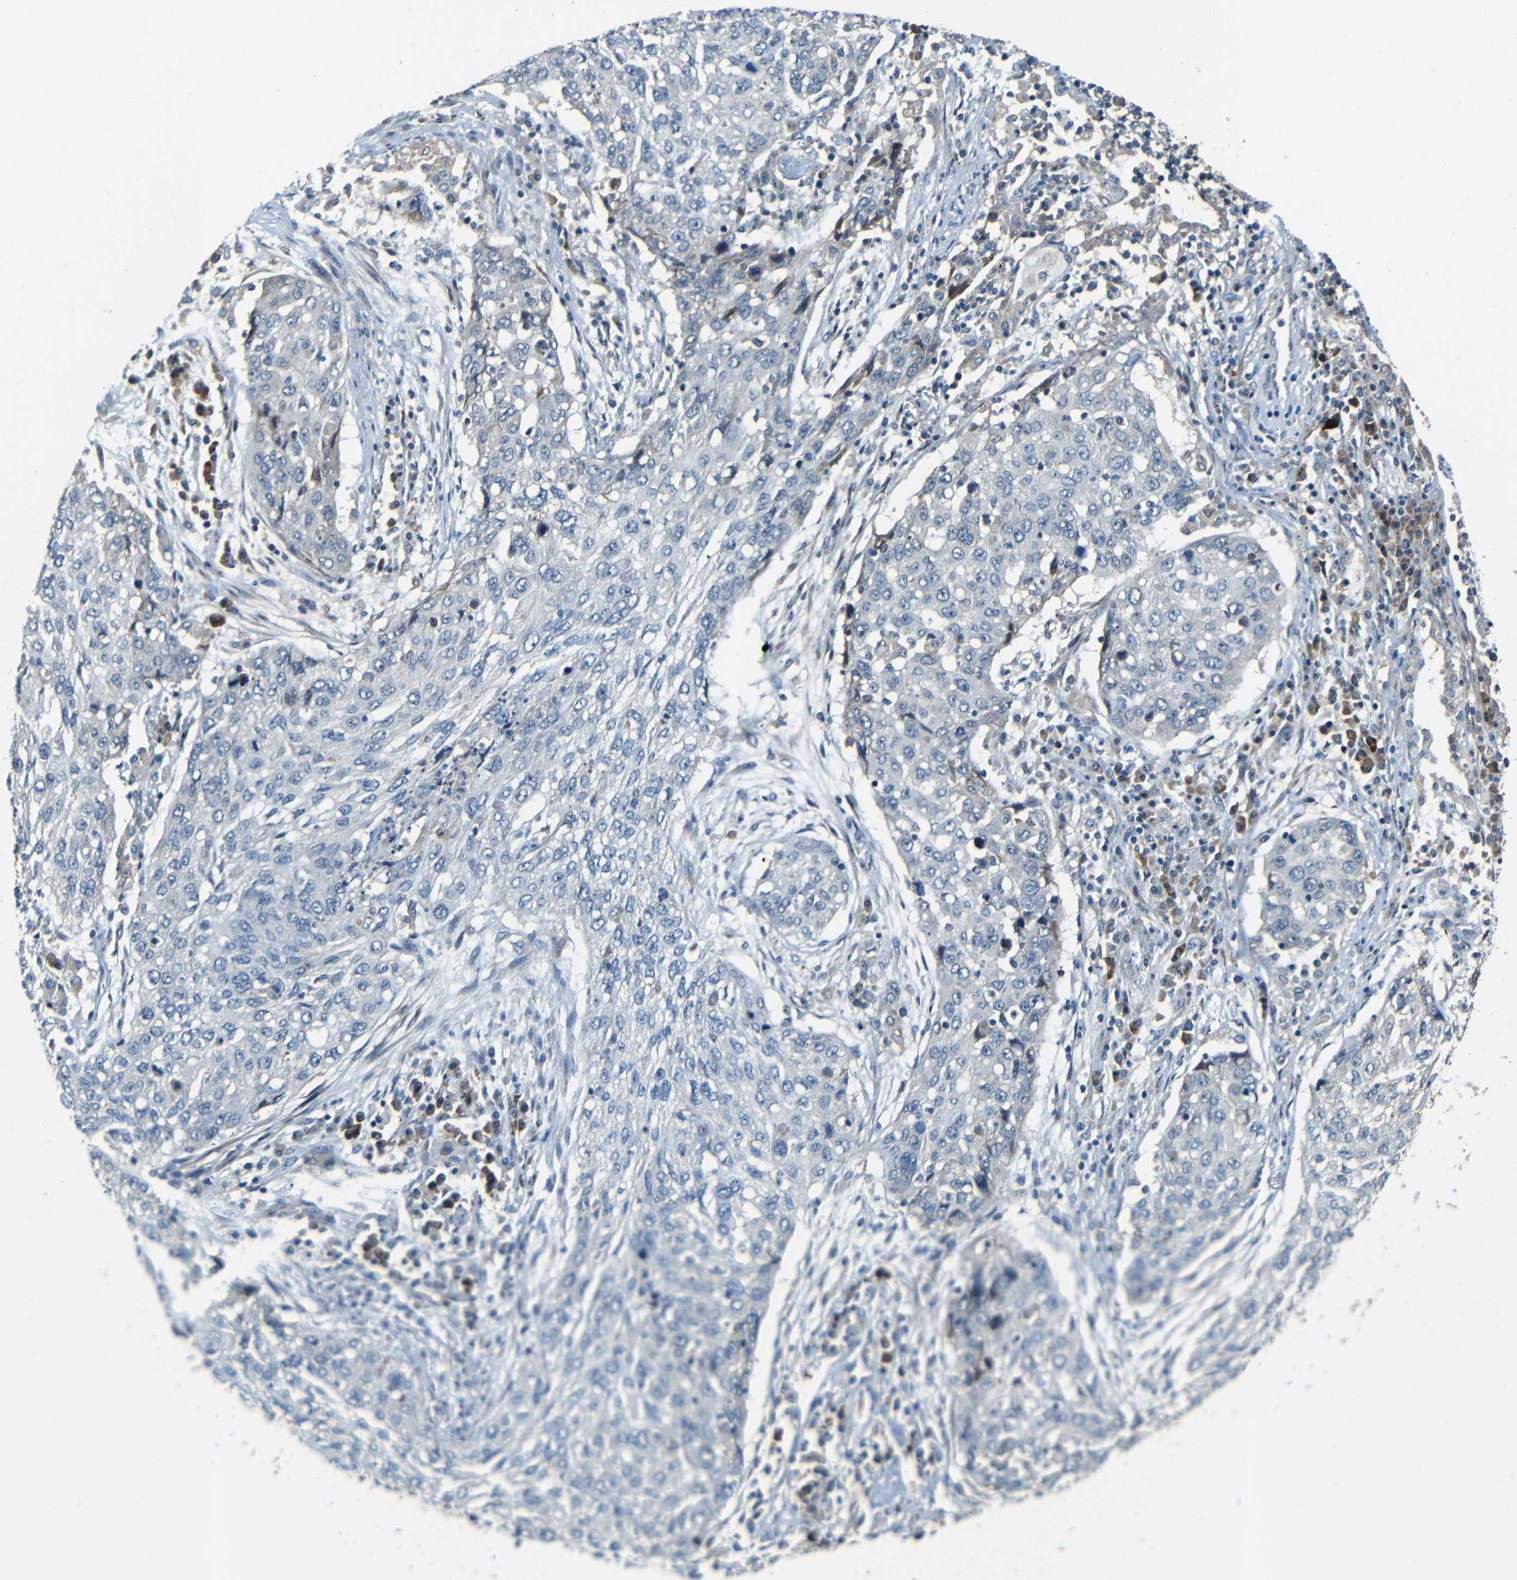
{"staining": {"intensity": "negative", "quantity": "none", "location": "none"}, "tissue": "lung cancer", "cell_type": "Tumor cells", "image_type": "cancer", "snomed": [{"axis": "morphology", "description": "Squamous cell carcinoma, NOS"}, {"axis": "topography", "description": "Lung"}], "caption": "Immunohistochemistry (IHC) of human squamous cell carcinoma (lung) demonstrates no expression in tumor cells.", "gene": "FNDC3A", "patient": {"sex": "female", "age": 63}}